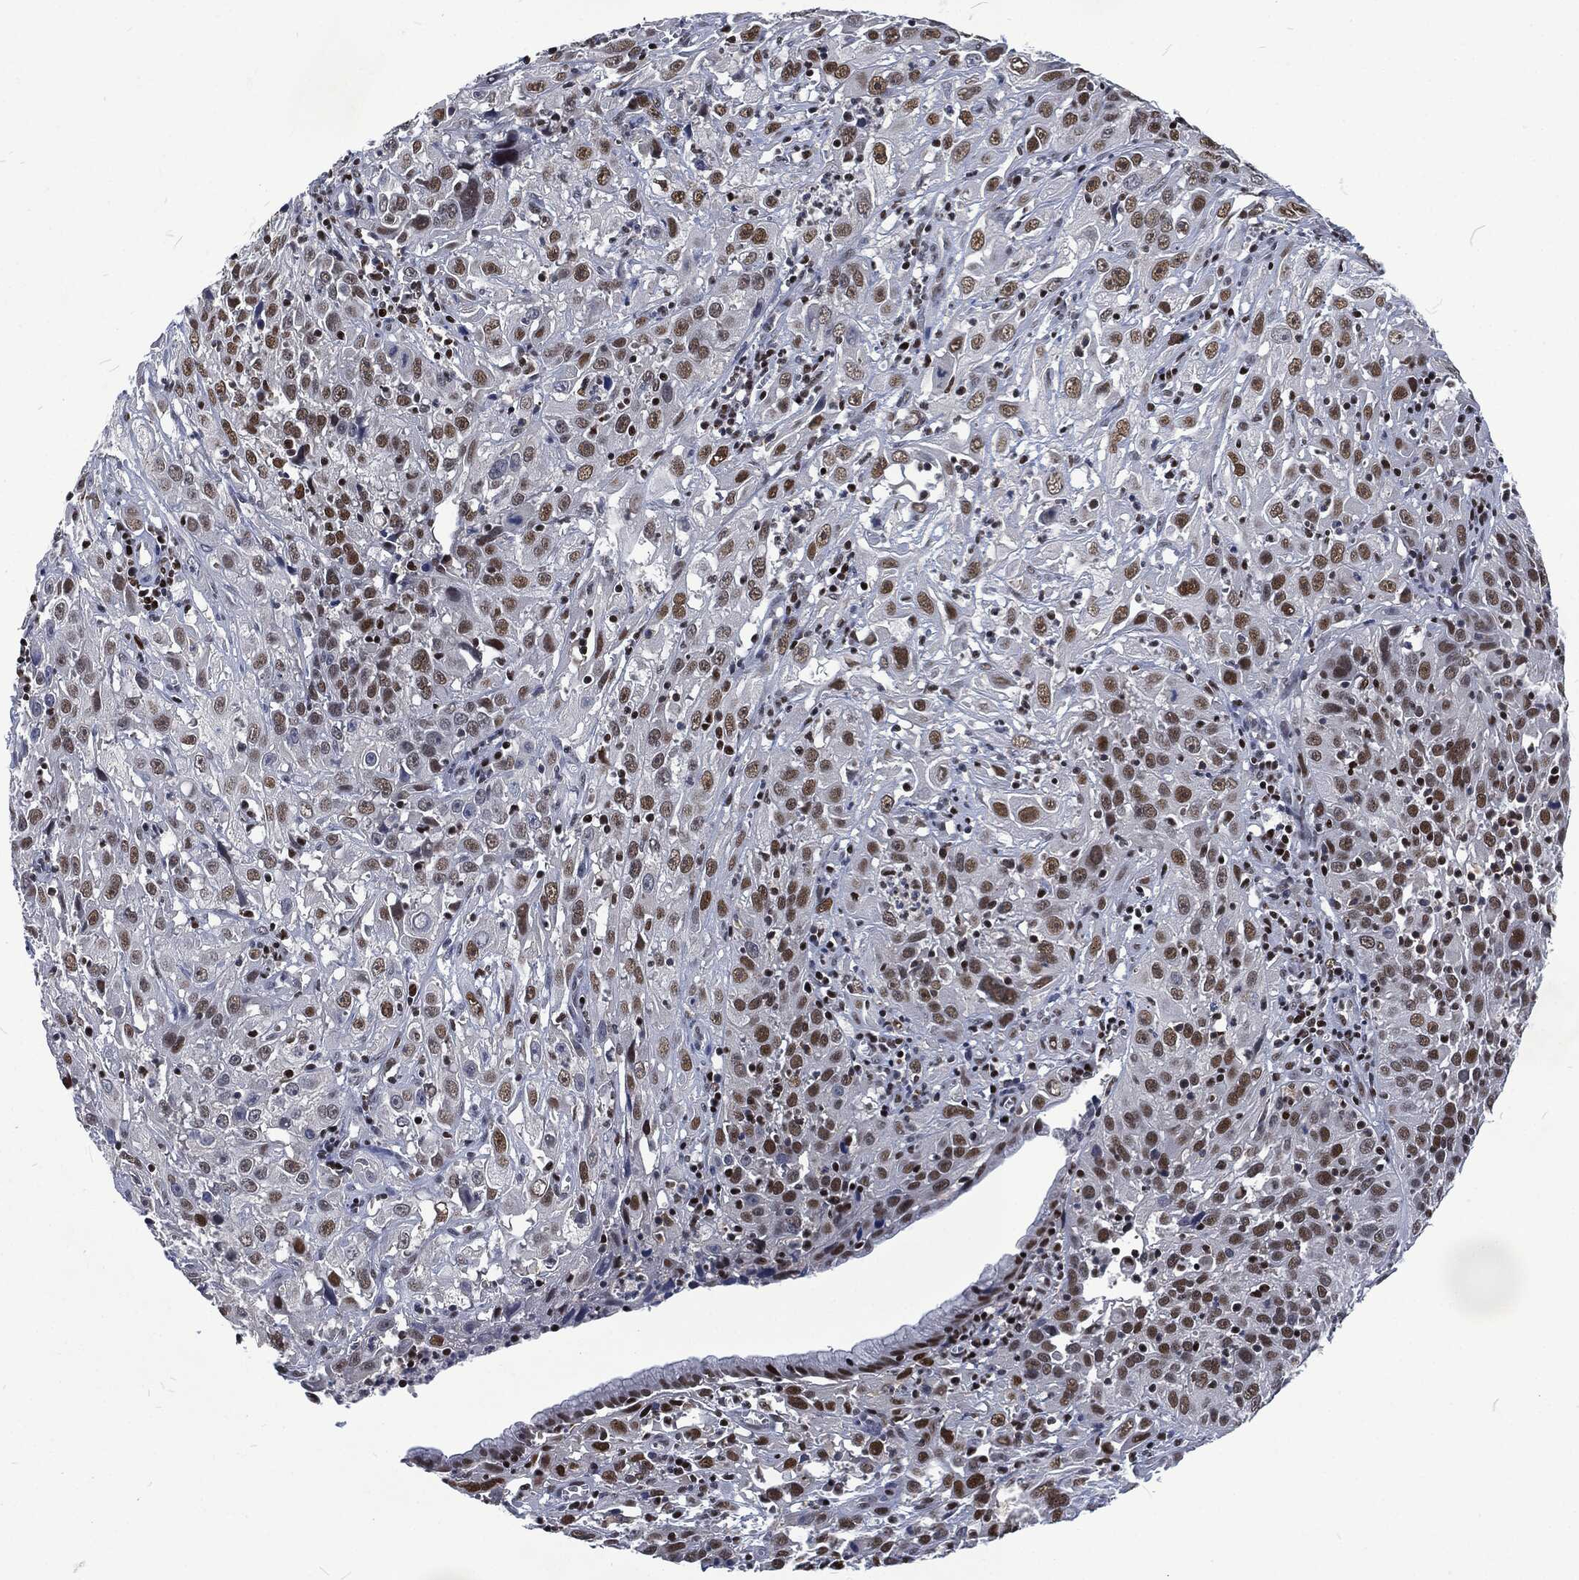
{"staining": {"intensity": "strong", "quantity": "<25%", "location": "nuclear"}, "tissue": "cervical cancer", "cell_type": "Tumor cells", "image_type": "cancer", "snomed": [{"axis": "morphology", "description": "Squamous cell carcinoma, NOS"}, {"axis": "topography", "description": "Cervix"}], "caption": "Brown immunohistochemical staining in human squamous cell carcinoma (cervical) displays strong nuclear staining in approximately <25% of tumor cells. Using DAB (3,3'-diaminobenzidine) (brown) and hematoxylin (blue) stains, captured at high magnification using brightfield microscopy.", "gene": "DCPS", "patient": {"sex": "female", "age": 32}}